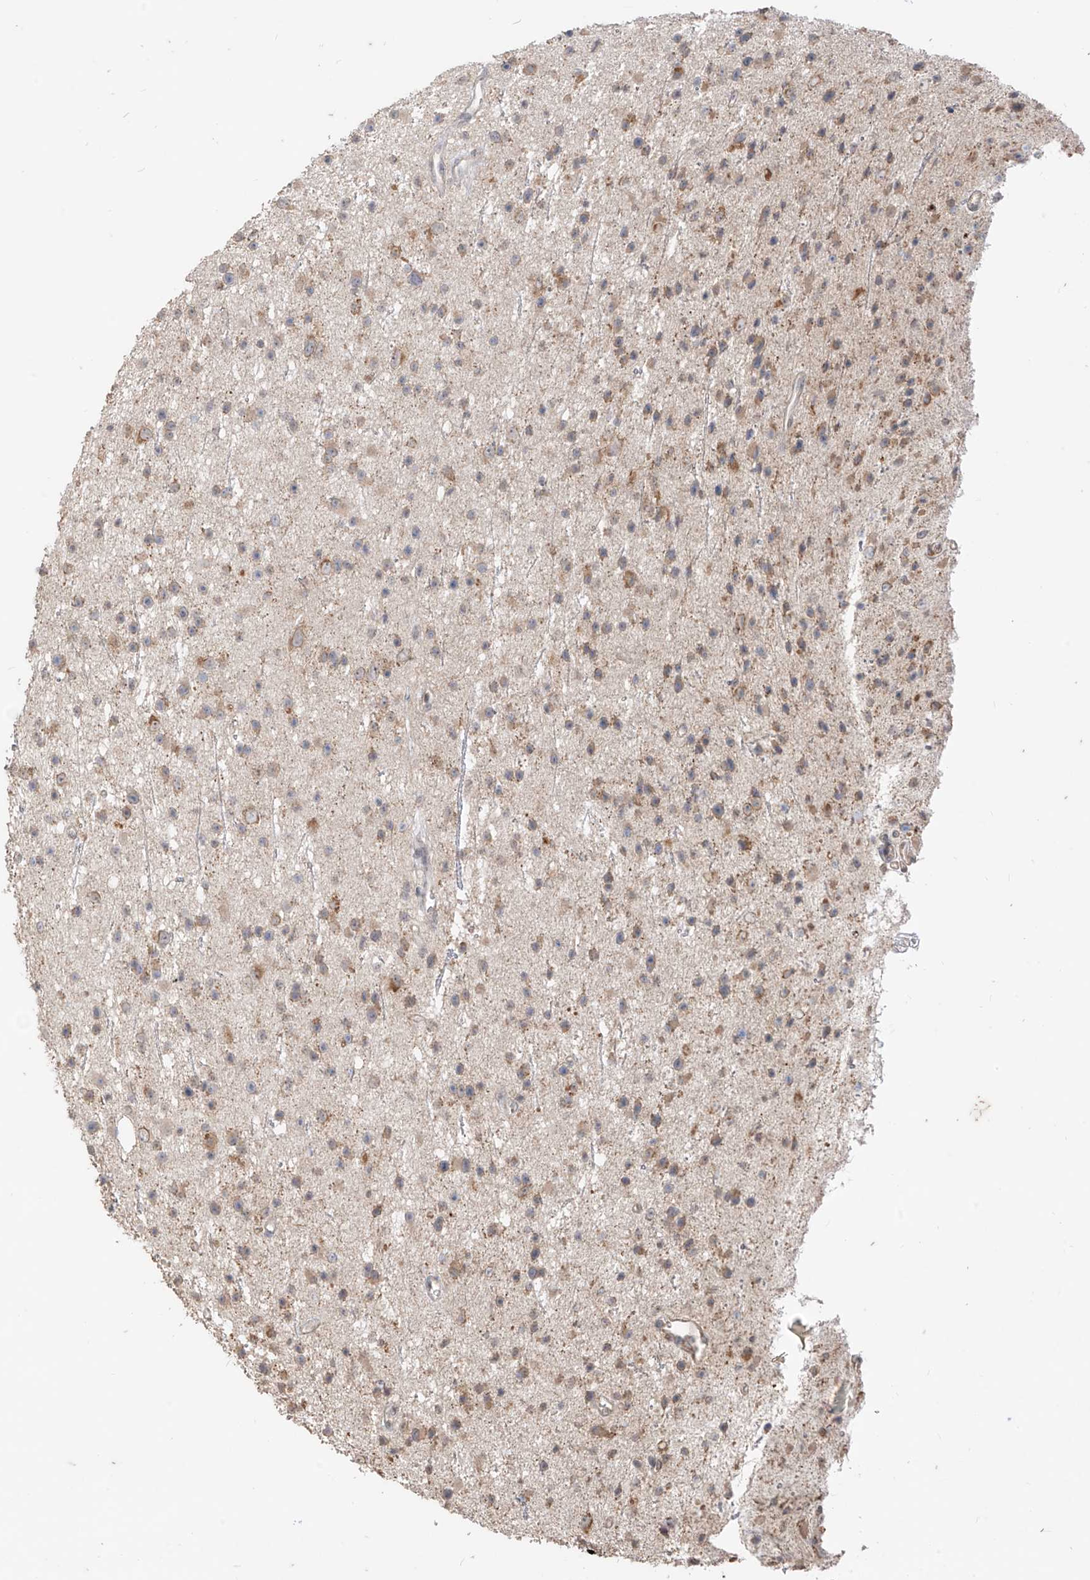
{"staining": {"intensity": "weak", "quantity": "25%-75%", "location": "cytoplasmic/membranous"}, "tissue": "glioma", "cell_type": "Tumor cells", "image_type": "cancer", "snomed": [{"axis": "morphology", "description": "Glioma, malignant, Low grade"}, {"axis": "topography", "description": "Cerebral cortex"}], "caption": "Immunohistochemistry staining of glioma, which reveals low levels of weak cytoplasmic/membranous positivity in about 25%-75% of tumor cells indicating weak cytoplasmic/membranous protein positivity. The staining was performed using DAB (brown) for protein detection and nuclei were counterstained in hematoxylin (blue).", "gene": "MTUS2", "patient": {"sex": "female", "age": 39}}